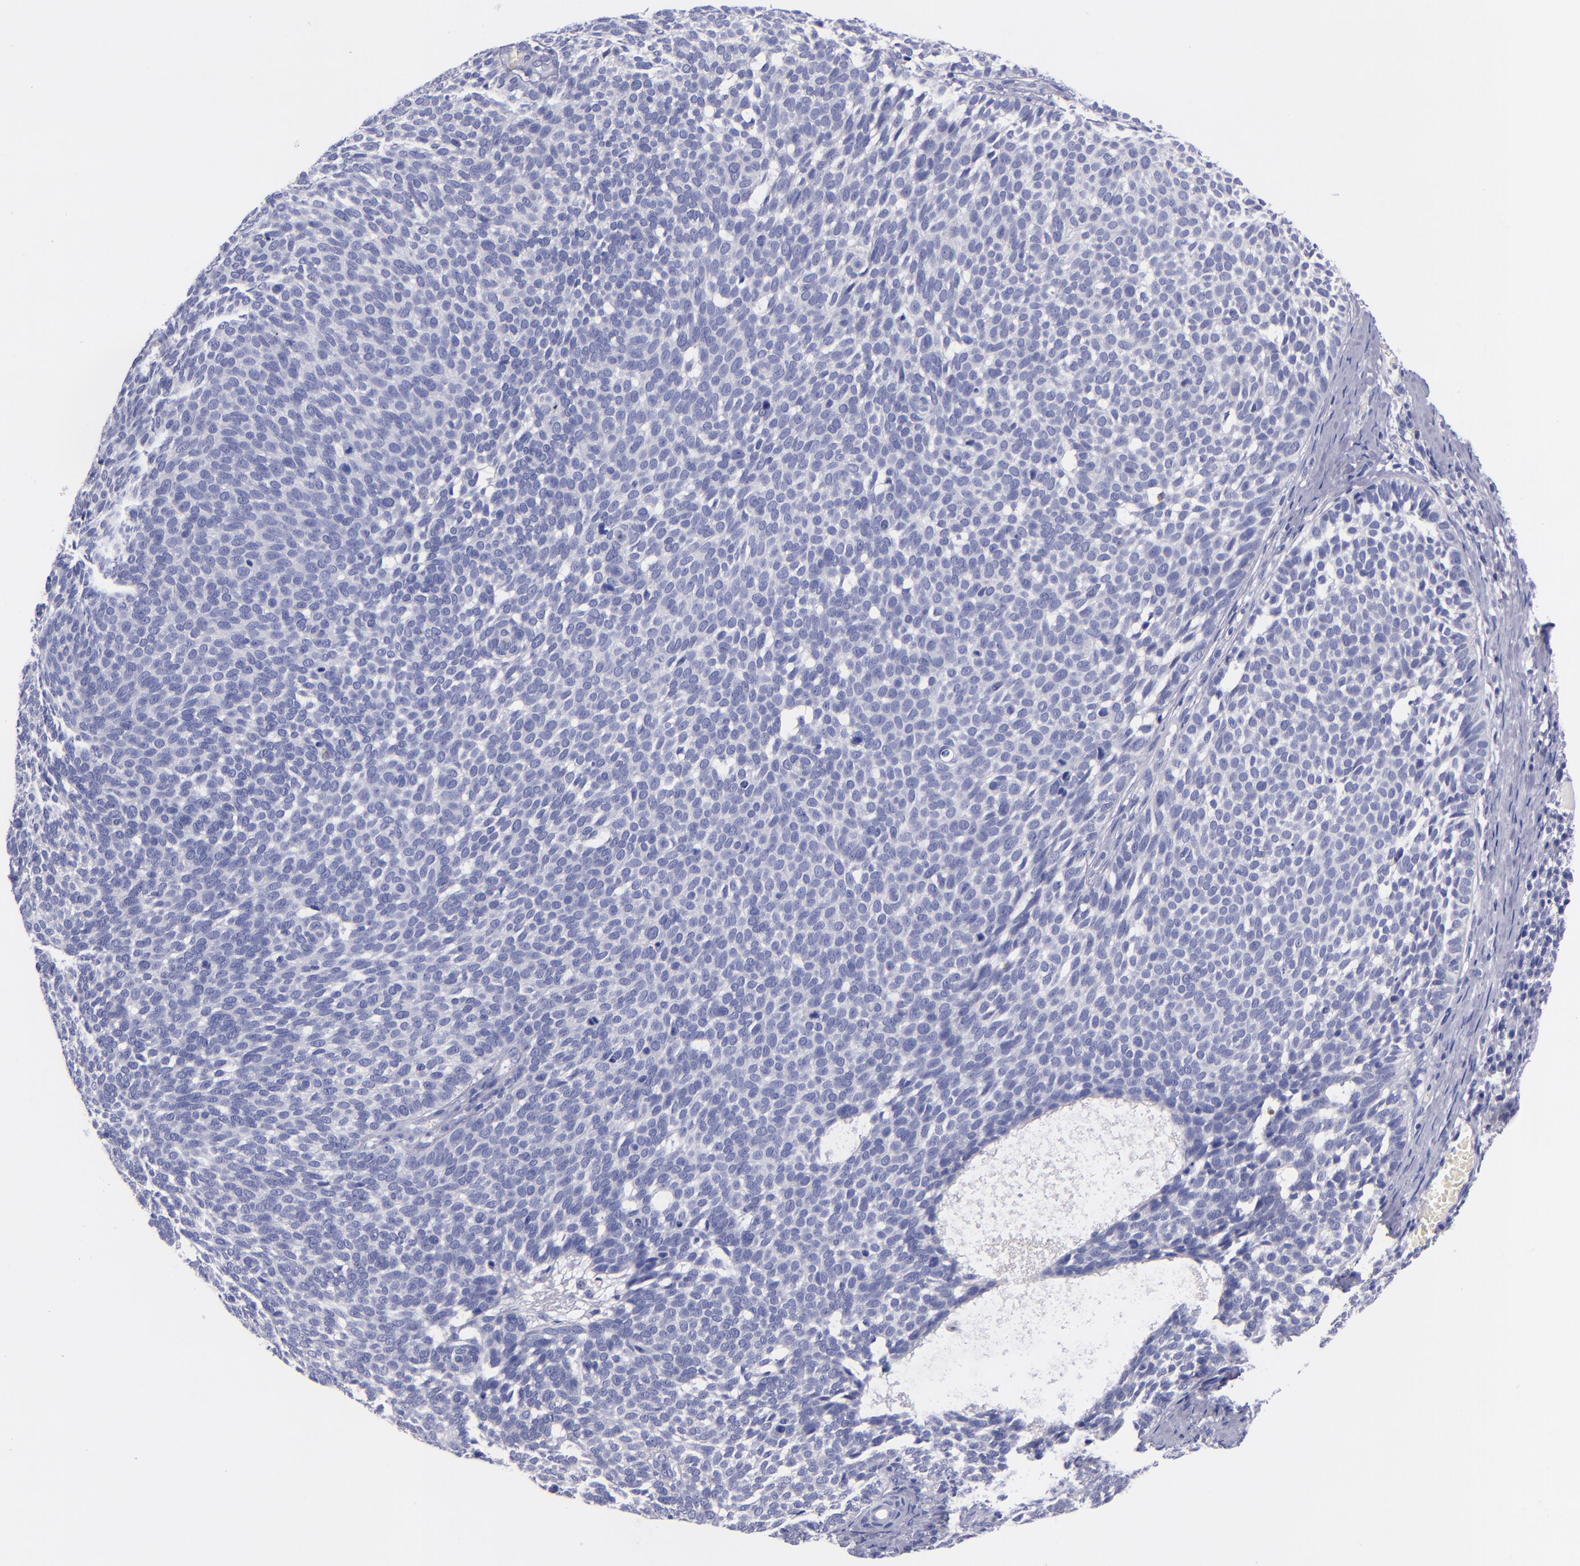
{"staining": {"intensity": "negative", "quantity": "none", "location": "none"}, "tissue": "skin cancer", "cell_type": "Tumor cells", "image_type": "cancer", "snomed": [{"axis": "morphology", "description": "Basal cell carcinoma"}, {"axis": "topography", "description": "Skin"}], "caption": "This photomicrograph is of skin cancer stained with IHC to label a protein in brown with the nuclei are counter-stained blue. There is no positivity in tumor cells.", "gene": "SV2A", "patient": {"sex": "male", "age": 63}}